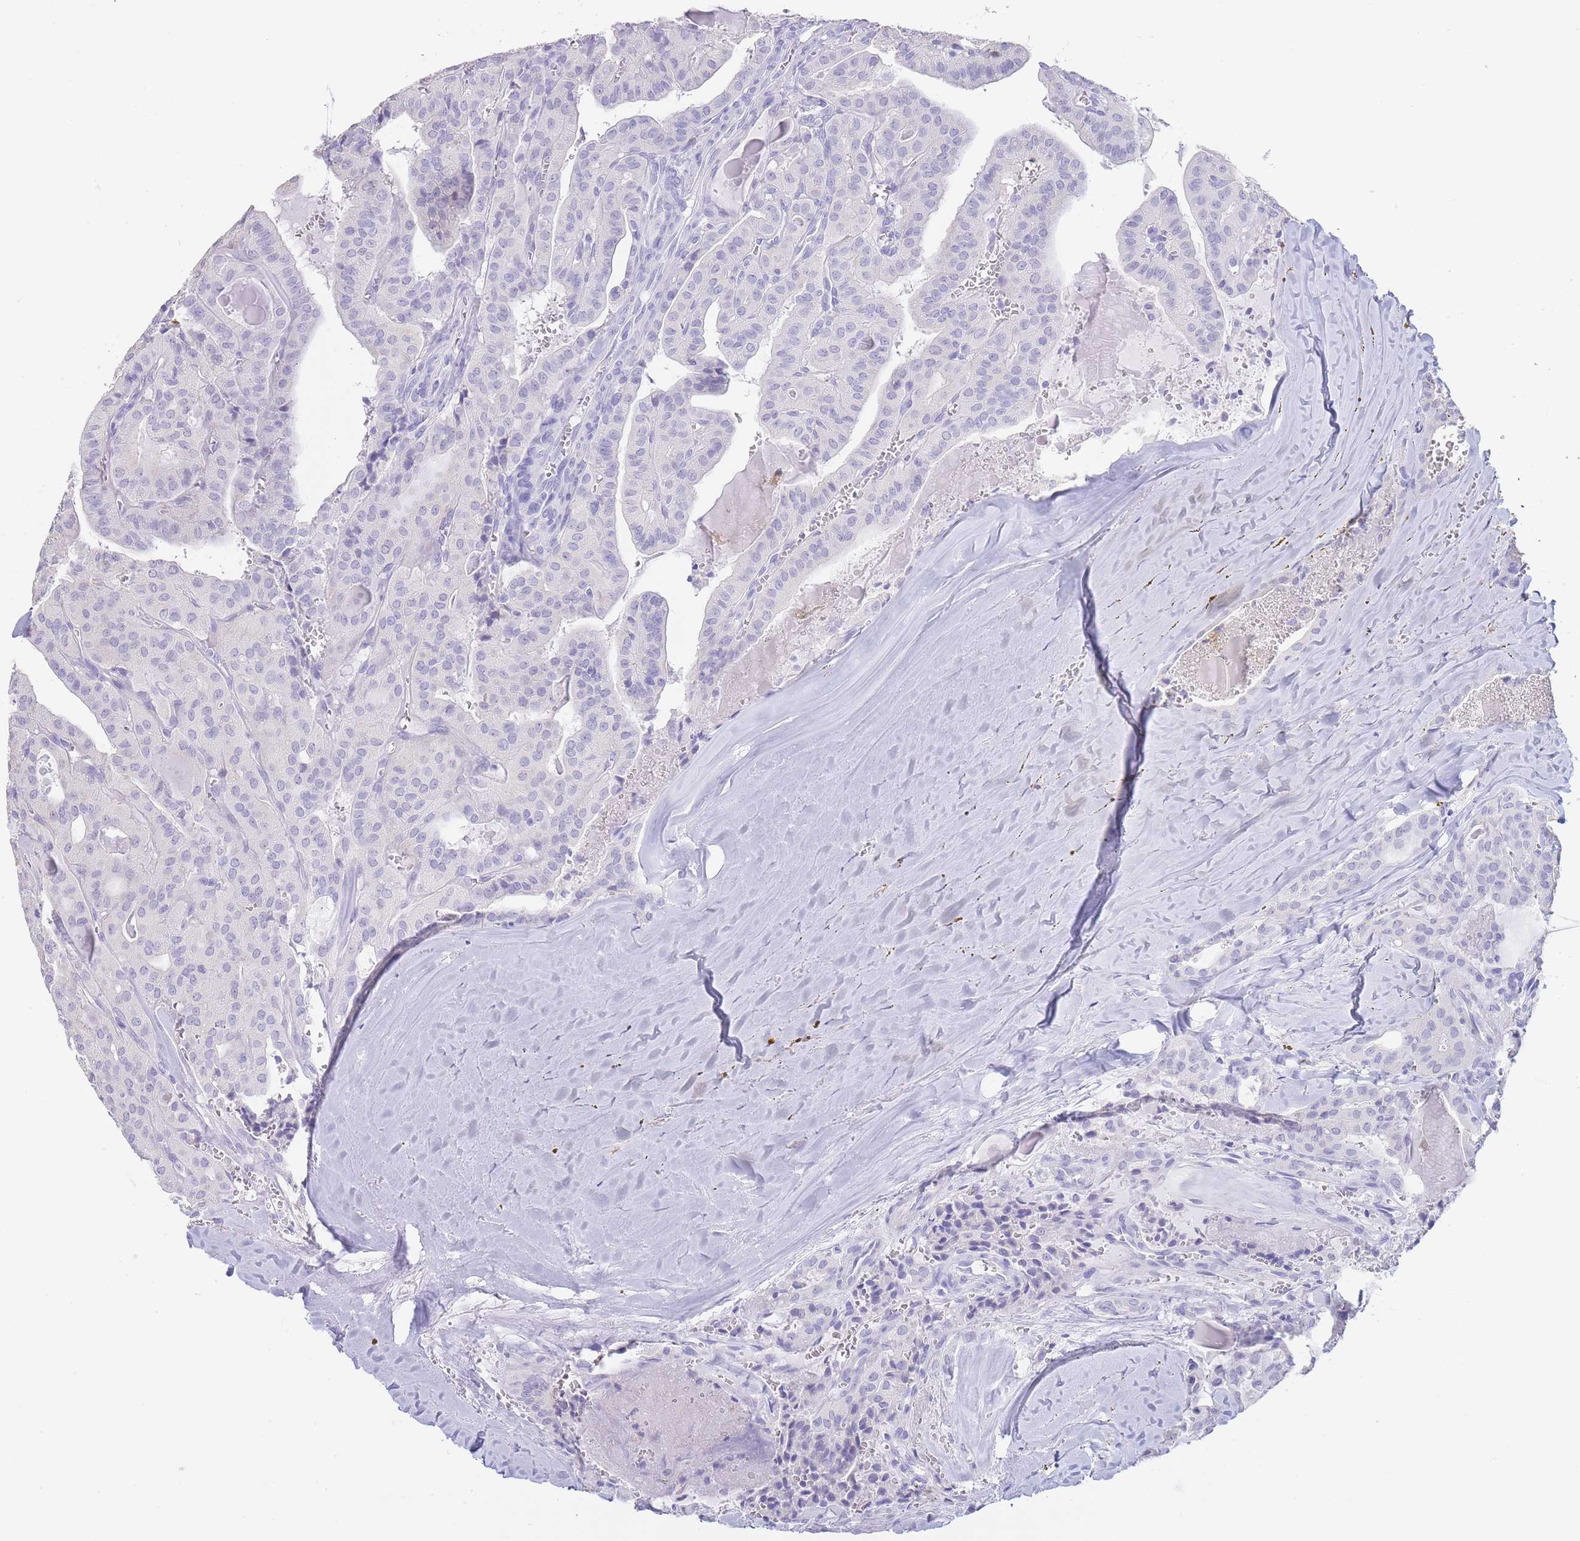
{"staining": {"intensity": "negative", "quantity": "none", "location": "none"}, "tissue": "thyroid cancer", "cell_type": "Tumor cells", "image_type": "cancer", "snomed": [{"axis": "morphology", "description": "Papillary adenocarcinoma, NOS"}, {"axis": "topography", "description": "Thyroid gland"}], "caption": "Papillary adenocarcinoma (thyroid) was stained to show a protein in brown. There is no significant staining in tumor cells. The staining is performed using DAB (3,3'-diaminobenzidine) brown chromogen with nuclei counter-stained in using hematoxylin.", "gene": "CD37", "patient": {"sex": "male", "age": 52}}